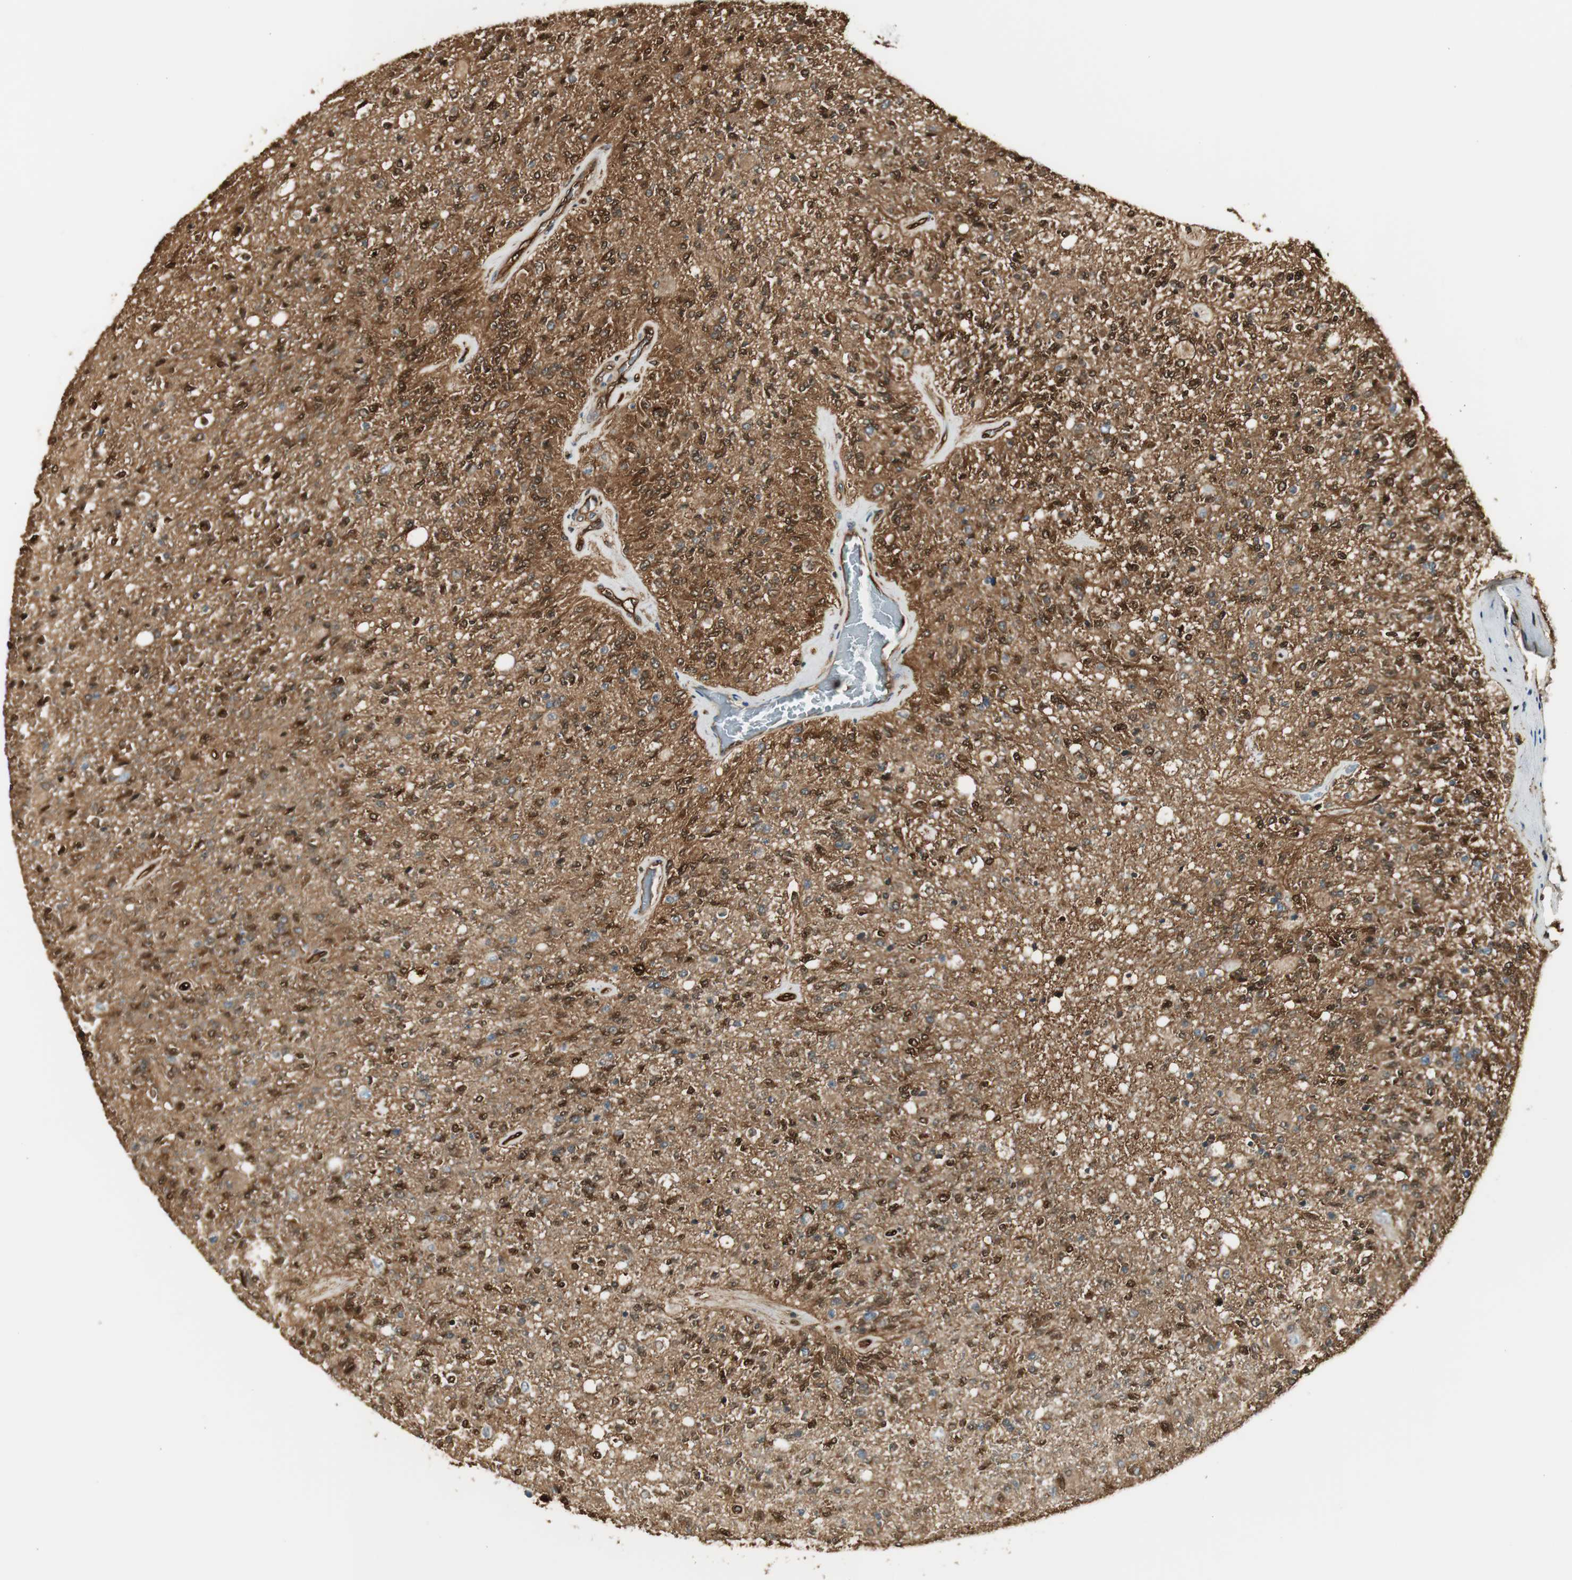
{"staining": {"intensity": "strong", "quantity": ">75%", "location": "cytoplasmic/membranous,nuclear"}, "tissue": "glioma", "cell_type": "Tumor cells", "image_type": "cancer", "snomed": [{"axis": "morphology", "description": "Normal tissue, NOS"}, {"axis": "morphology", "description": "Glioma, malignant, High grade"}, {"axis": "topography", "description": "Cerebral cortex"}], "caption": "Strong cytoplasmic/membranous and nuclear staining for a protein is present in approximately >75% of tumor cells of glioma using IHC.", "gene": "SERPINB6", "patient": {"sex": "male", "age": 77}}